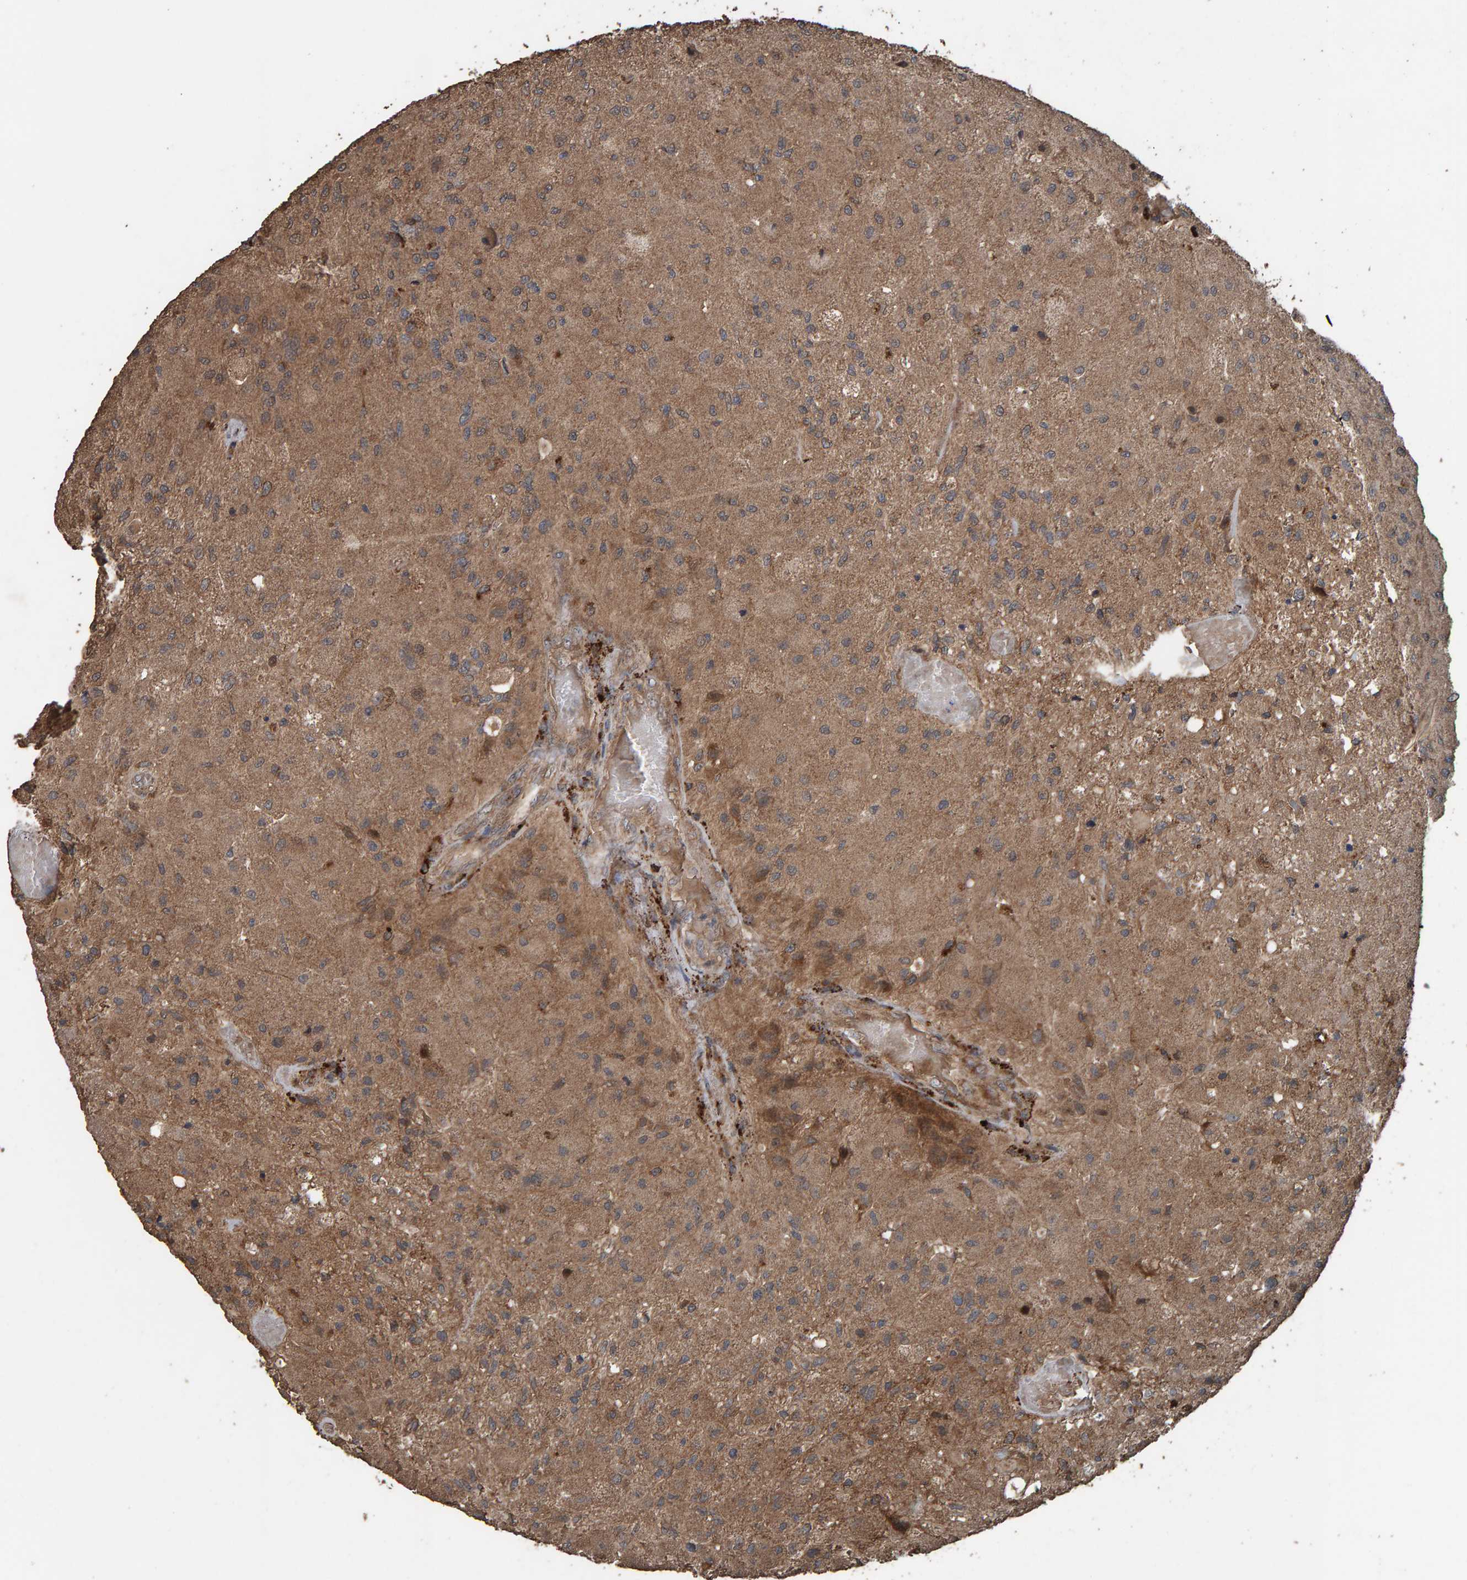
{"staining": {"intensity": "moderate", "quantity": ">75%", "location": "cytoplasmic/membranous"}, "tissue": "glioma", "cell_type": "Tumor cells", "image_type": "cancer", "snomed": [{"axis": "morphology", "description": "Normal tissue, NOS"}, {"axis": "morphology", "description": "Glioma, malignant, High grade"}, {"axis": "topography", "description": "Cerebral cortex"}], "caption": "Human malignant glioma (high-grade) stained with a protein marker demonstrates moderate staining in tumor cells.", "gene": "DUS1L", "patient": {"sex": "male", "age": 77}}